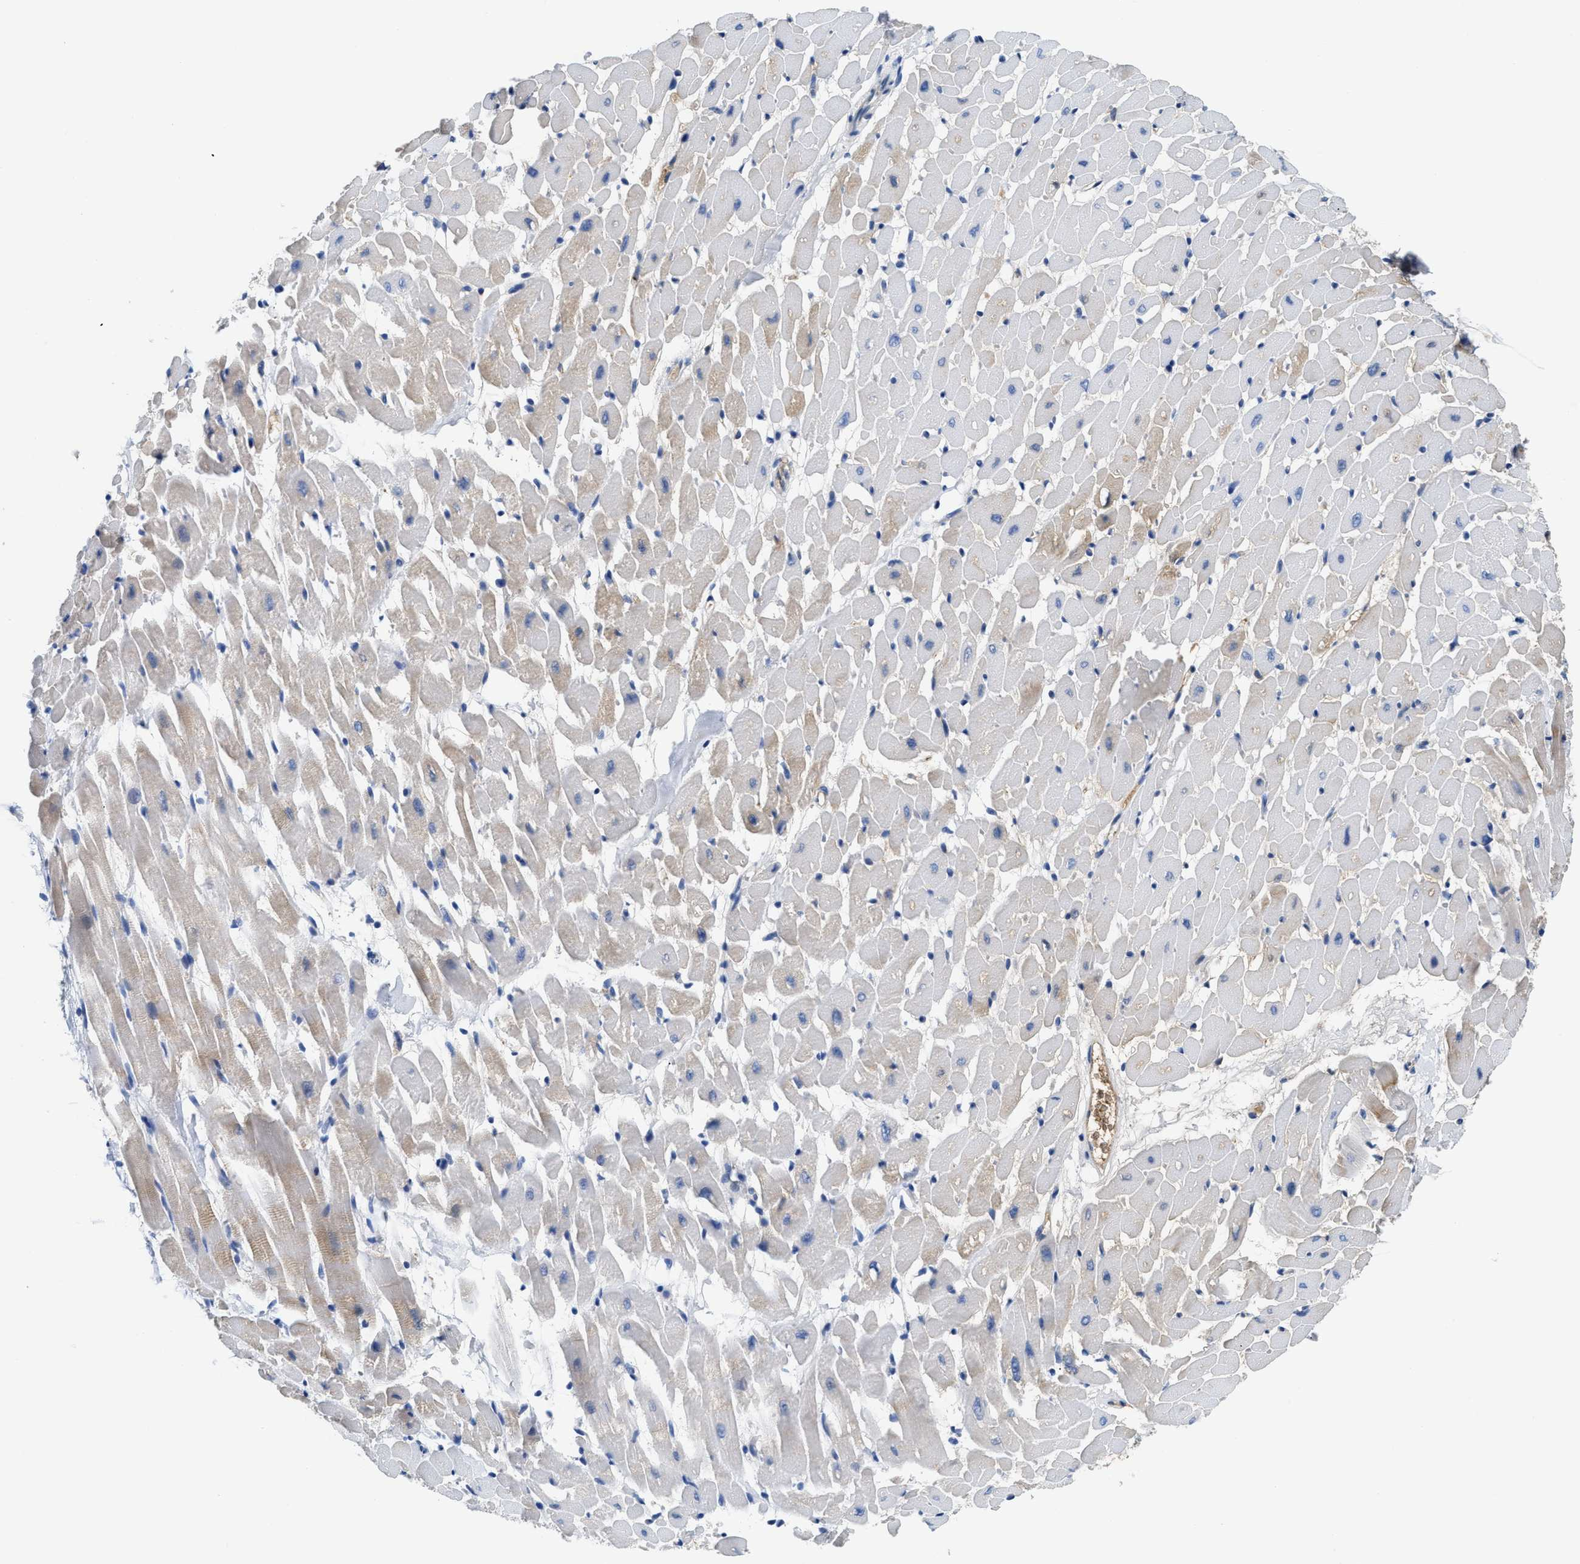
{"staining": {"intensity": "weak", "quantity": "<25%", "location": "cytoplasmic/membranous"}, "tissue": "heart muscle", "cell_type": "Cardiomyocytes", "image_type": "normal", "snomed": [{"axis": "morphology", "description": "Normal tissue, NOS"}, {"axis": "topography", "description": "Heart"}], "caption": "Immunohistochemical staining of benign heart muscle demonstrates no significant staining in cardiomyocytes.", "gene": "GC", "patient": {"sex": "male", "age": 45}}